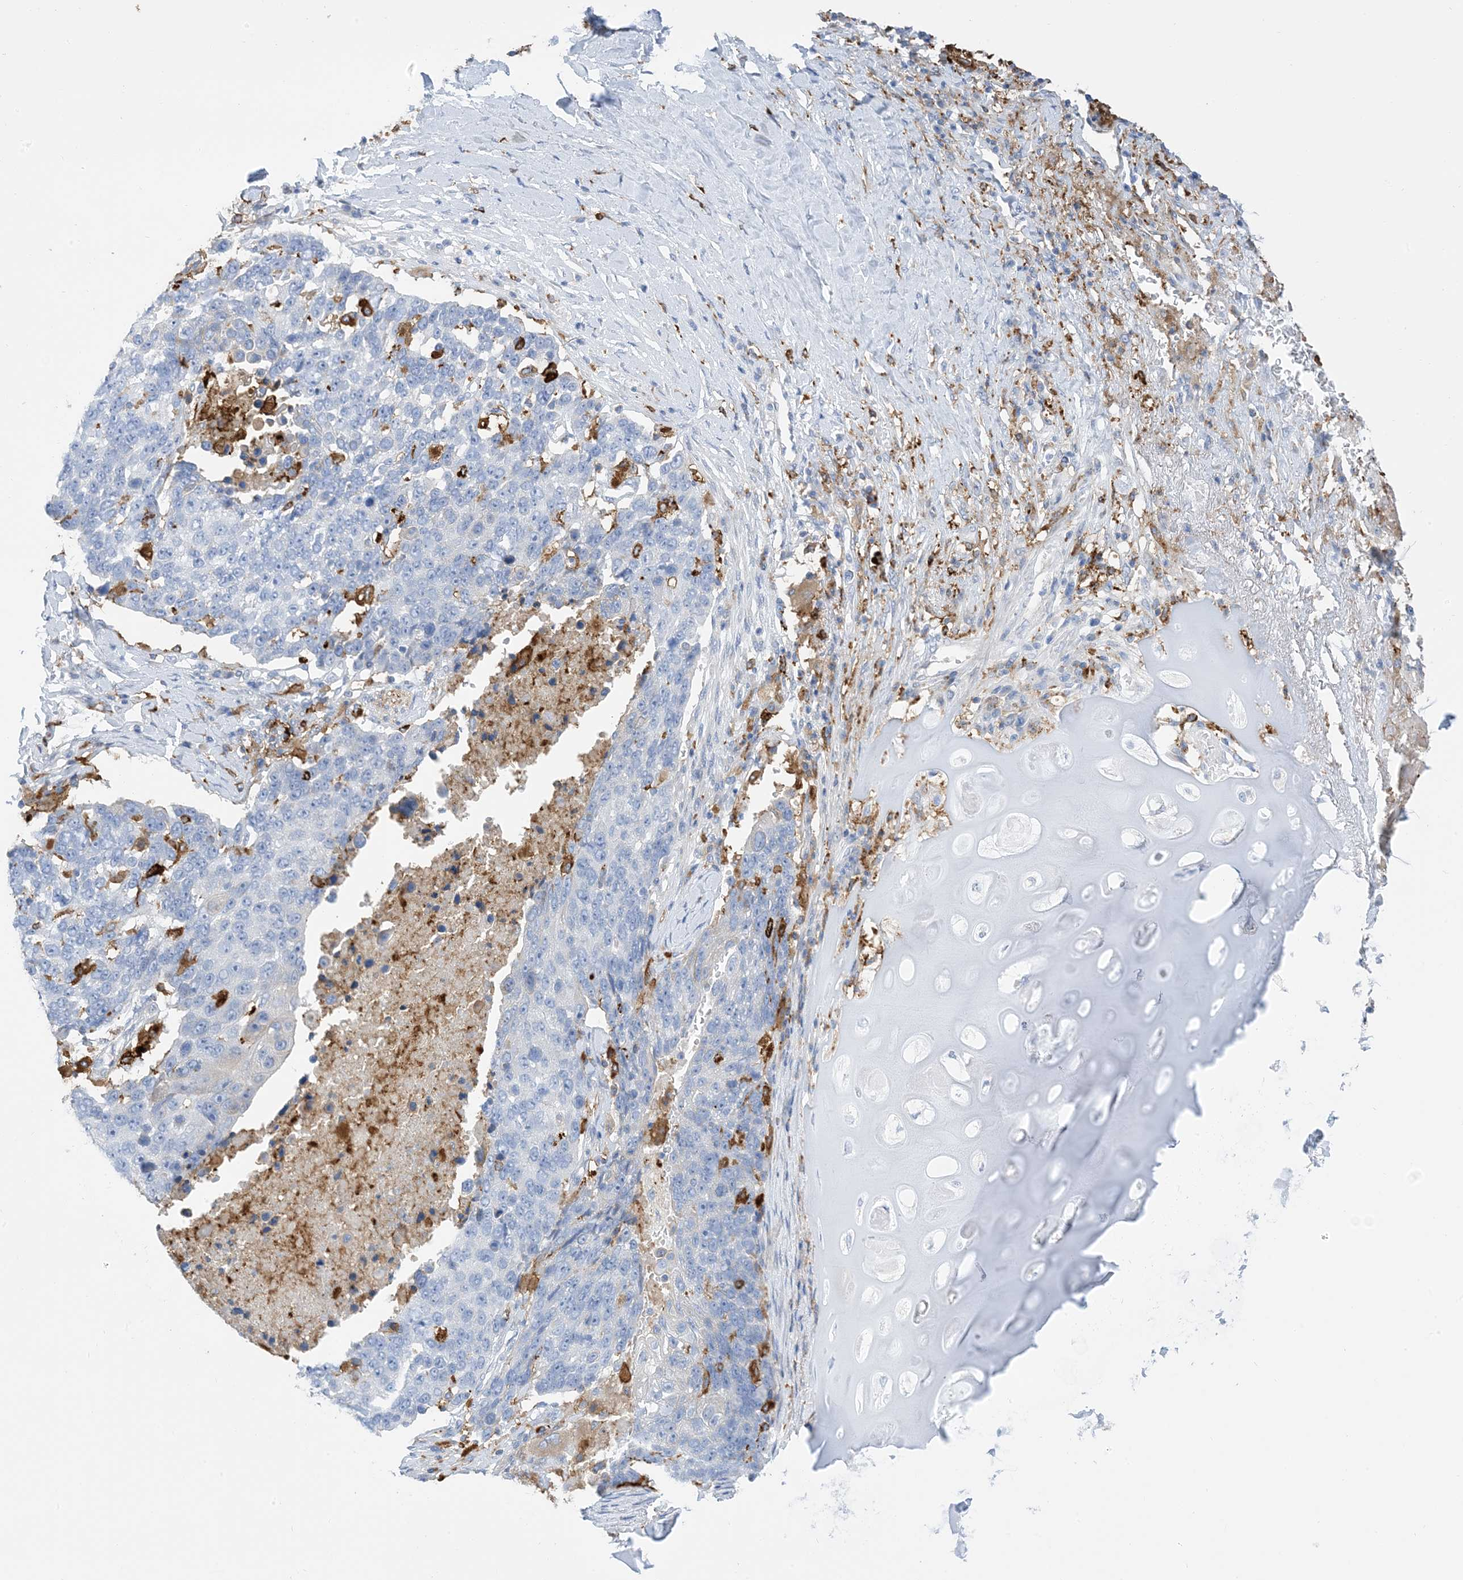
{"staining": {"intensity": "negative", "quantity": "none", "location": "none"}, "tissue": "lung cancer", "cell_type": "Tumor cells", "image_type": "cancer", "snomed": [{"axis": "morphology", "description": "Squamous cell carcinoma, NOS"}, {"axis": "topography", "description": "Lung"}], "caption": "An immunohistochemistry (IHC) micrograph of squamous cell carcinoma (lung) is shown. There is no staining in tumor cells of squamous cell carcinoma (lung). (Brightfield microscopy of DAB (3,3'-diaminobenzidine) immunohistochemistry at high magnification).", "gene": "DPH3", "patient": {"sex": "male", "age": 66}}